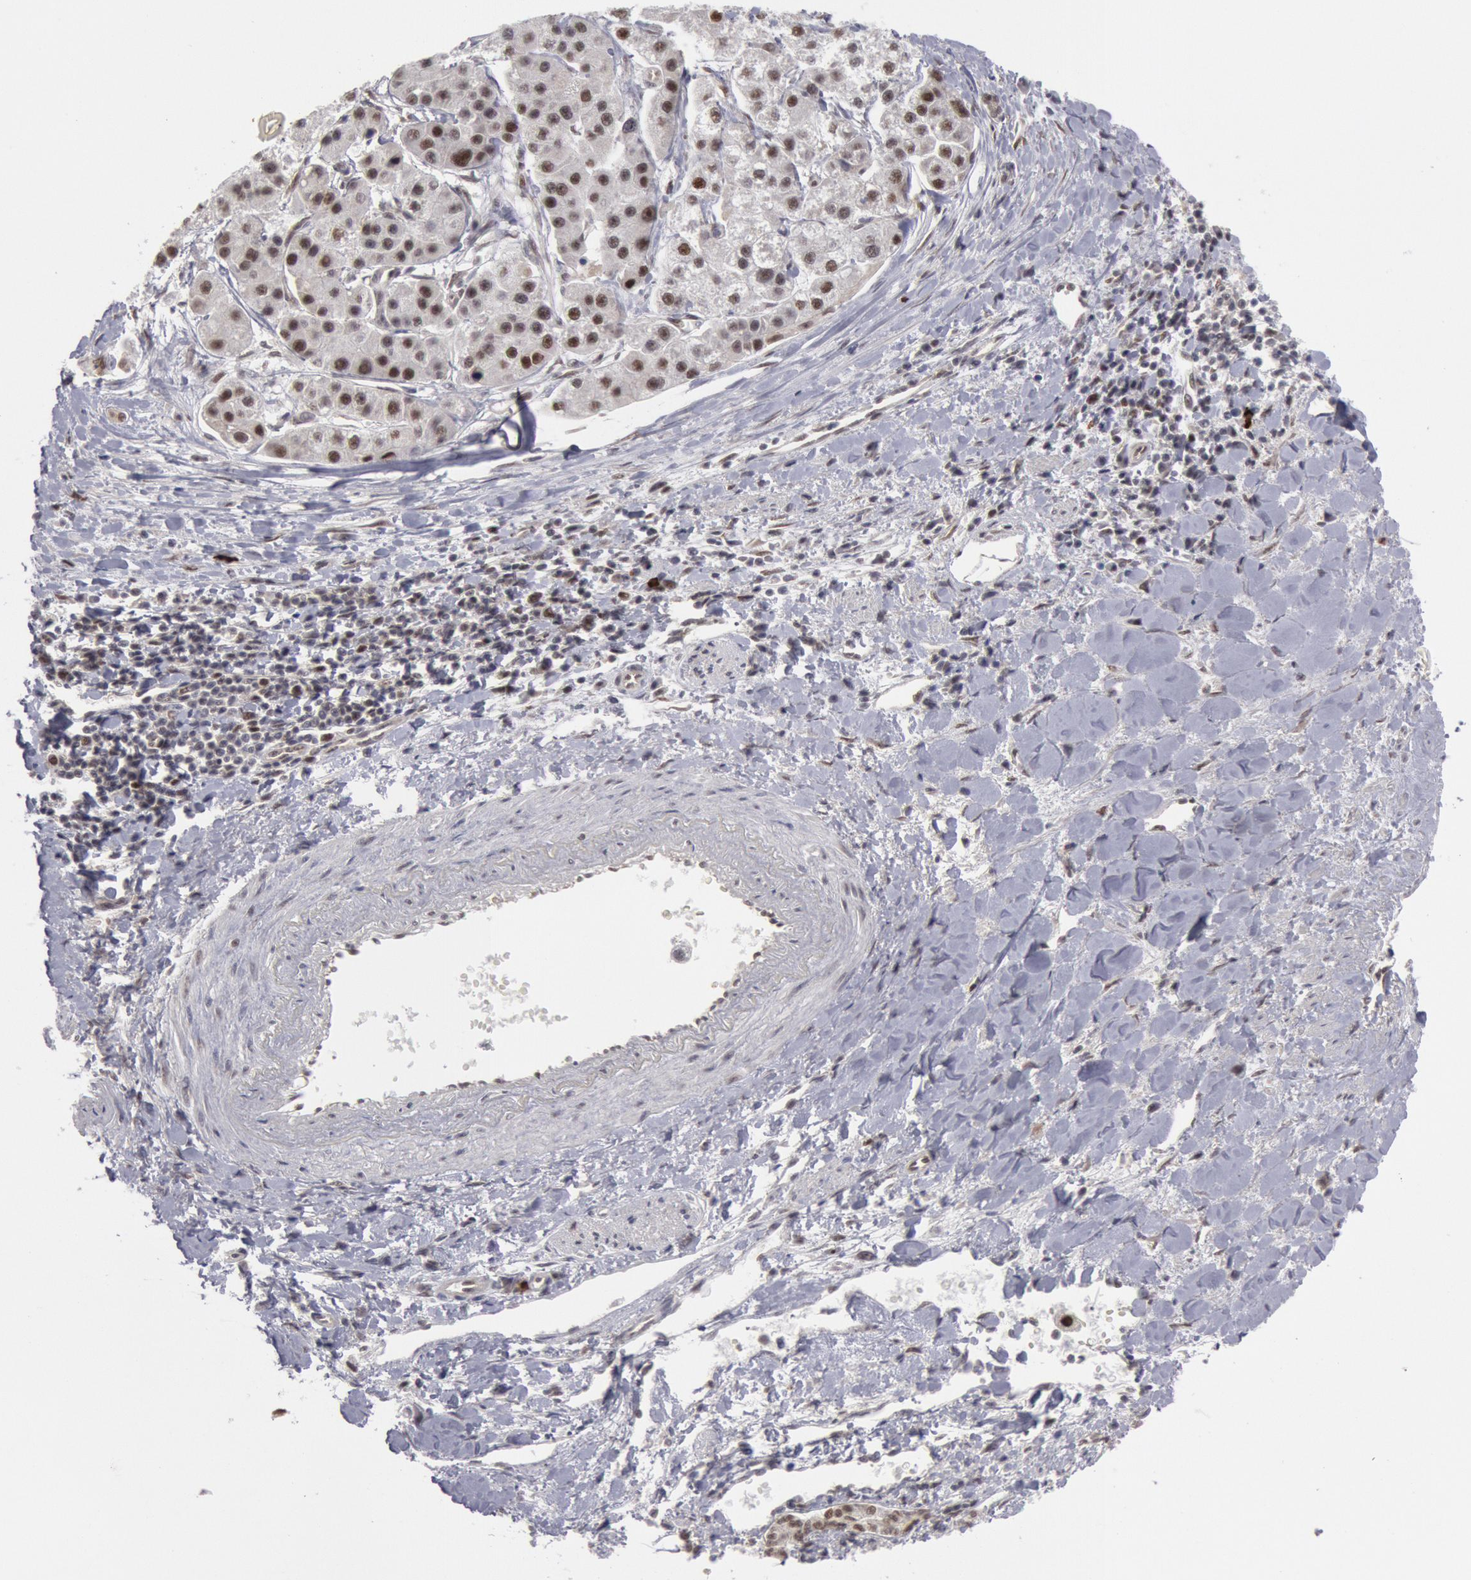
{"staining": {"intensity": "weak", "quantity": "<25%", "location": "nuclear"}, "tissue": "liver cancer", "cell_type": "Tumor cells", "image_type": "cancer", "snomed": [{"axis": "morphology", "description": "Carcinoma, Hepatocellular, NOS"}, {"axis": "topography", "description": "Liver"}], "caption": "Immunohistochemical staining of human hepatocellular carcinoma (liver) reveals no significant expression in tumor cells.", "gene": "PPP4R3B", "patient": {"sex": "female", "age": 85}}